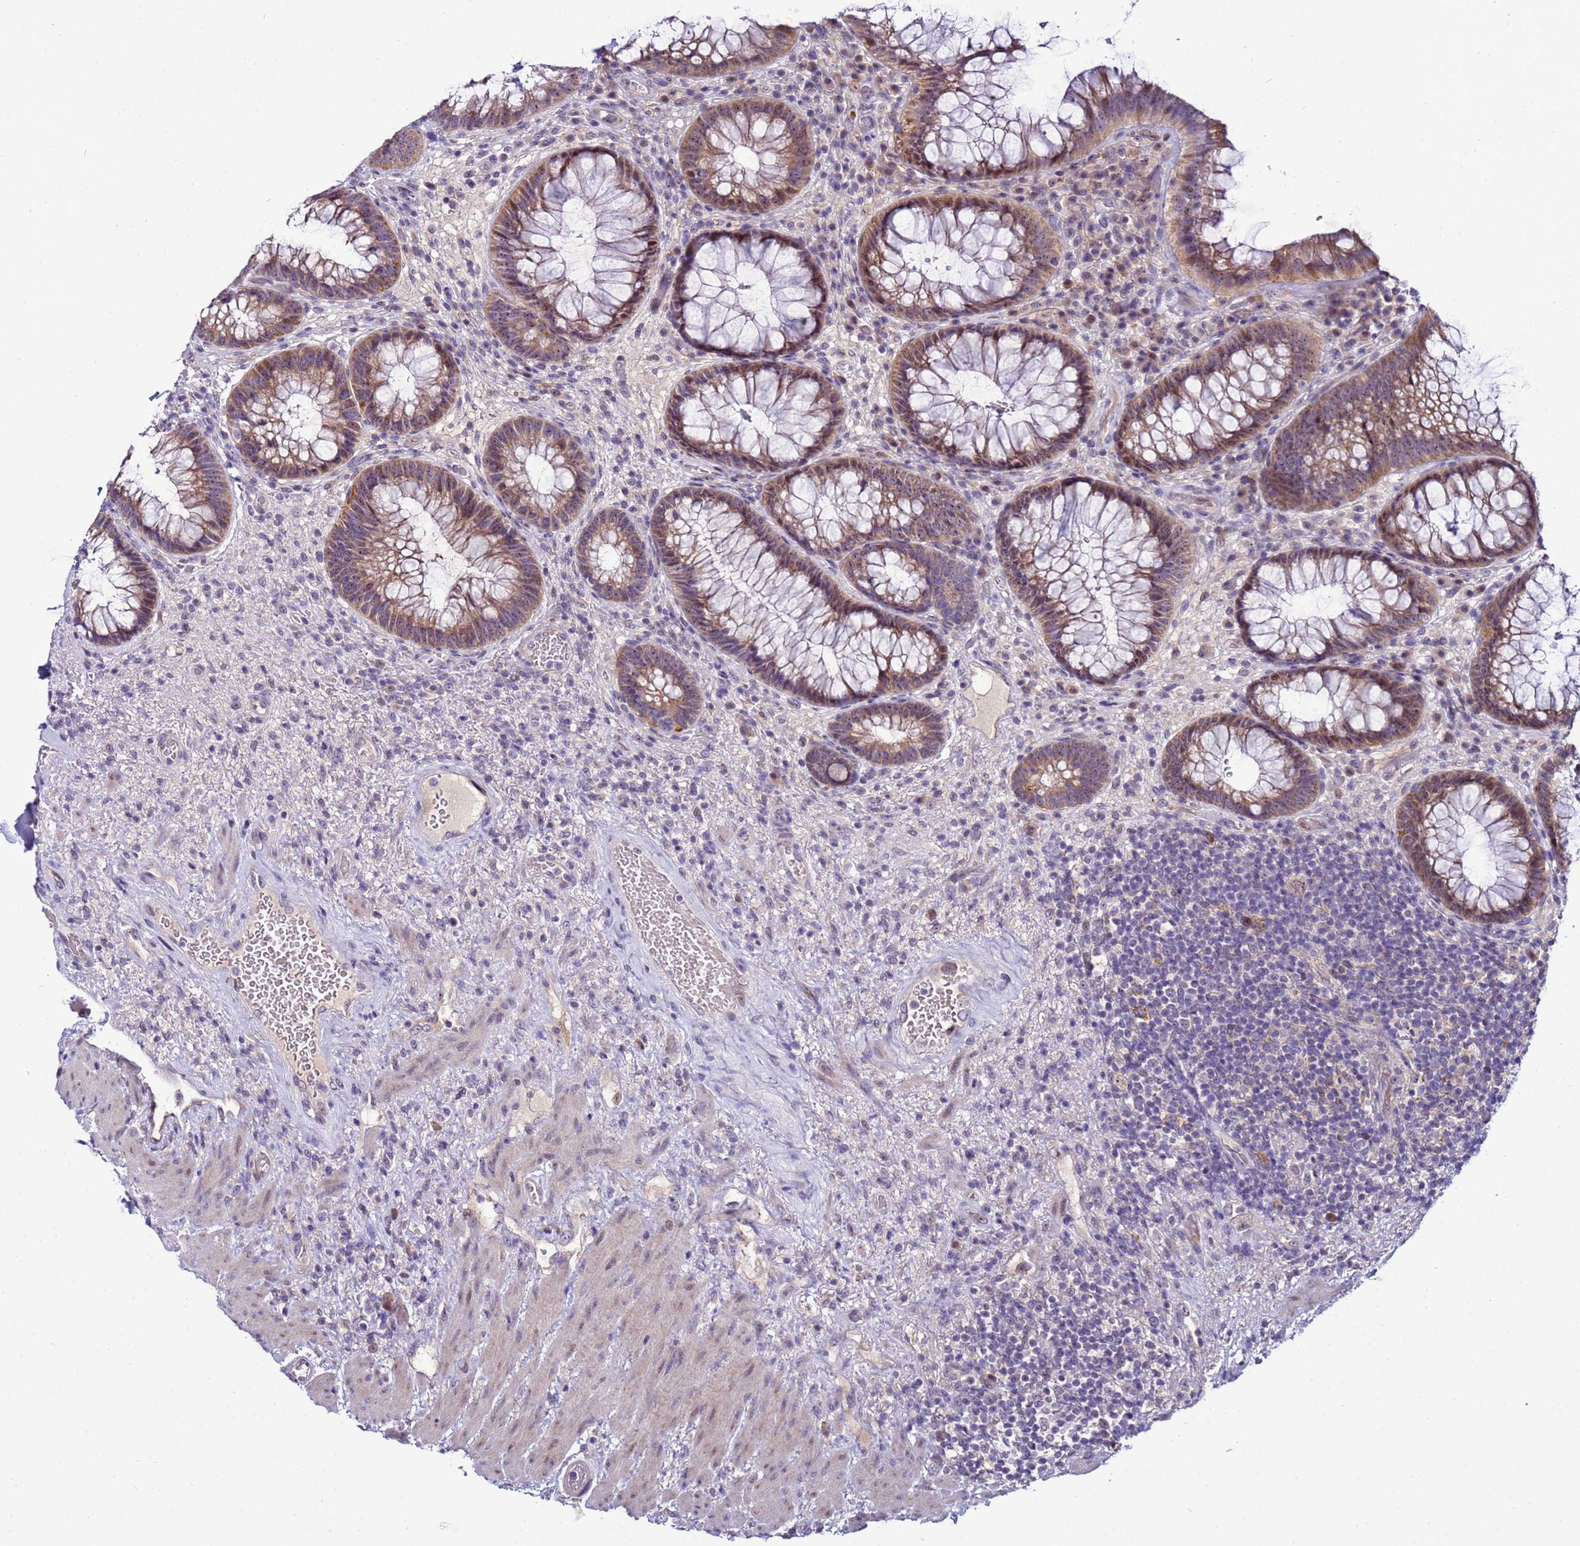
{"staining": {"intensity": "moderate", "quantity": ">75%", "location": "cytoplasmic/membranous,nuclear"}, "tissue": "rectum", "cell_type": "Glandular cells", "image_type": "normal", "snomed": [{"axis": "morphology", "description": "Normal tissue, NOS"}, {"axis": "topography", "description": "Rectum"}], "caption": "The image exhibits a brown stain indicating the presence of a protein in the cytoplasmic/membranous,nuclear of glandular cells in rectum.", "gene": "NOL8", "patient": {"sex": "male", "age": 51}}